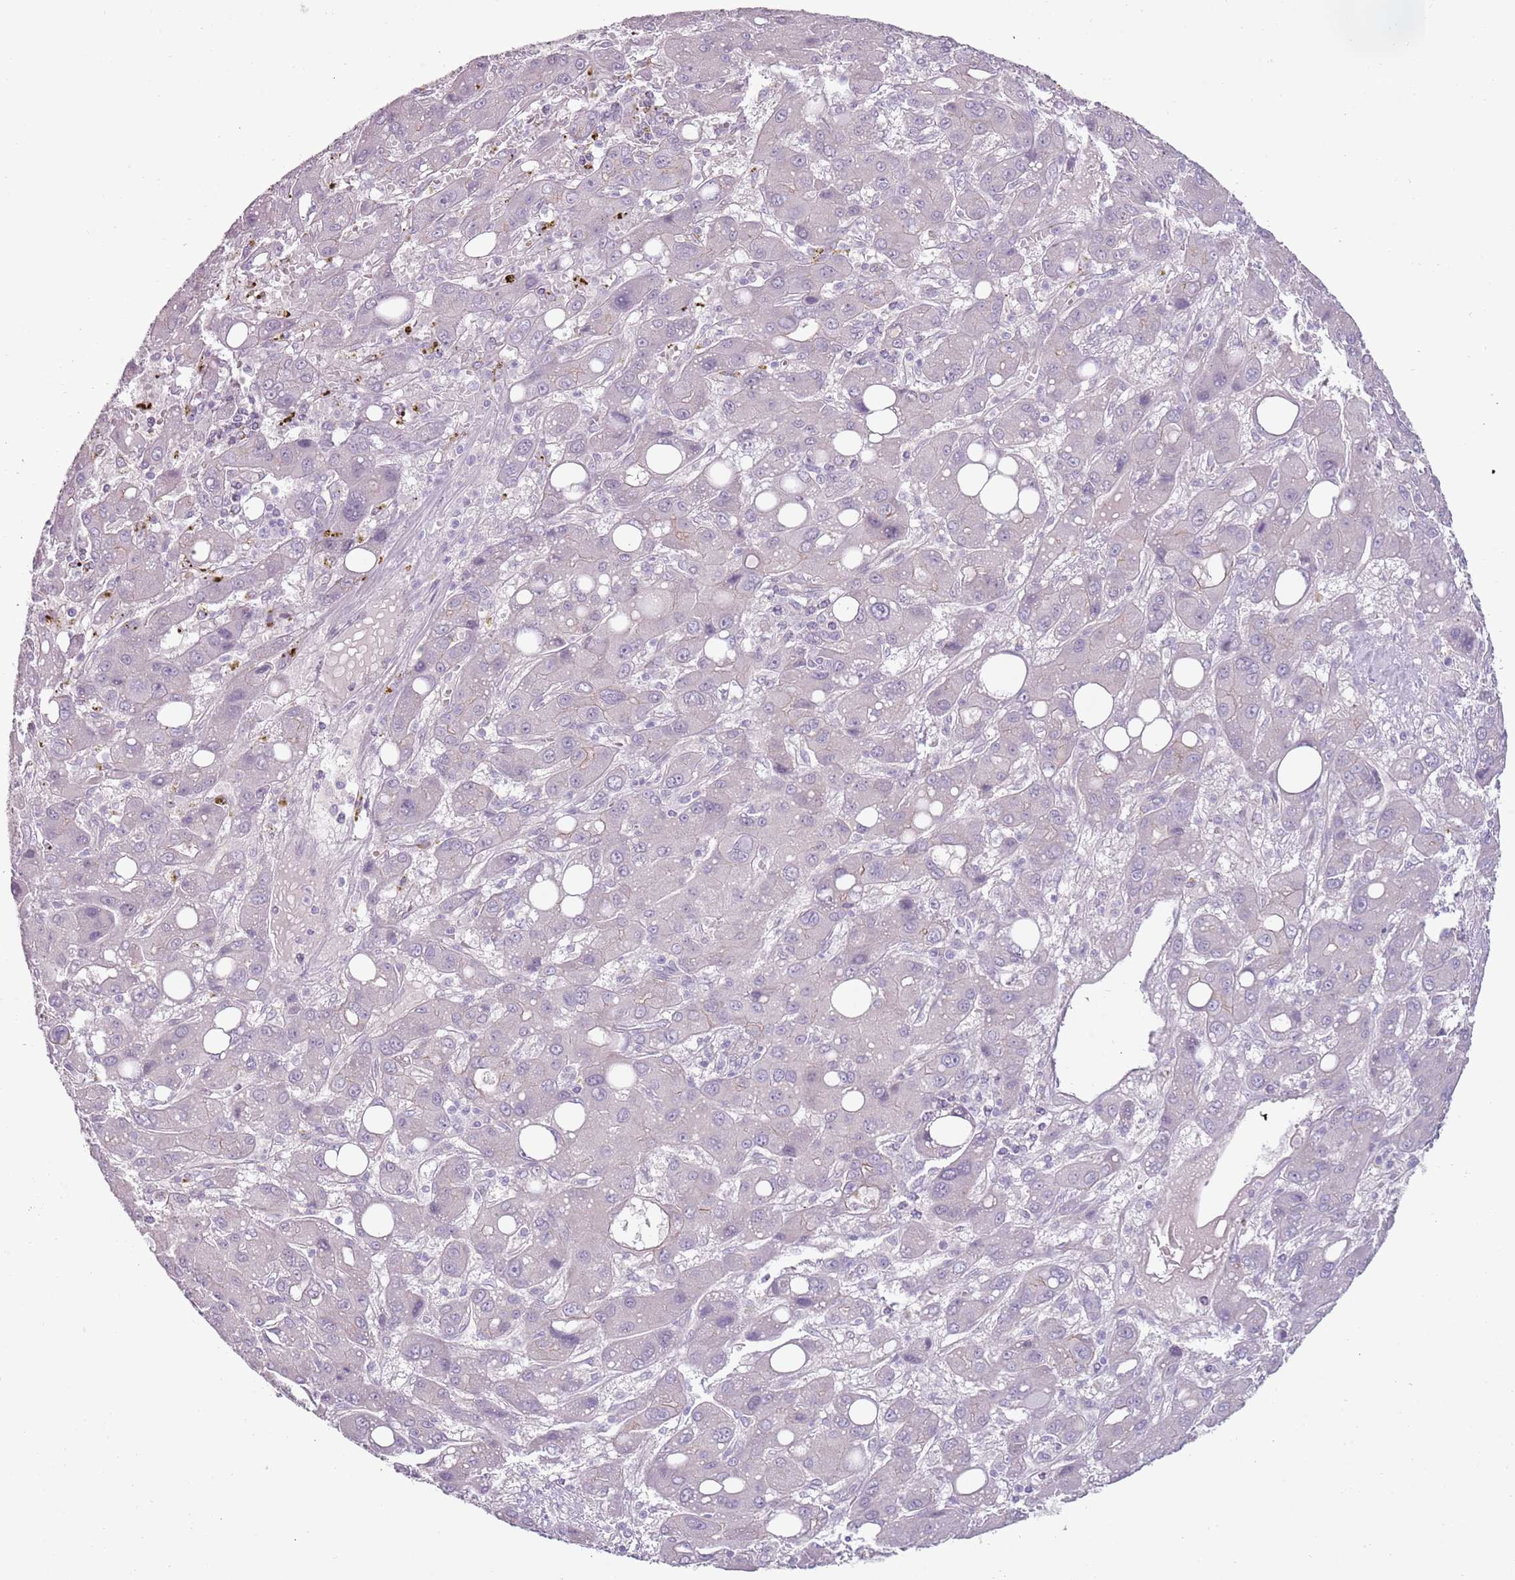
{"staining": {"intensity": "negative", "quantity": "none", "location": "none"}, "tissue": "liver cancer", "cell_type": "Tumor cells", "image_type": "cancer", "snomed": [{"axis": "morphology", "description": "Carcinoma, Hepatocellular, NOS"}, {"axis": "topography", "description": "Liver"}], "caption": "This is an immunohistochemistry (IHC) image of human liver cancer. There is no staining in tumor cells.", "gene": "RFX2", "patient": {"sex": "male", "age": 55}}